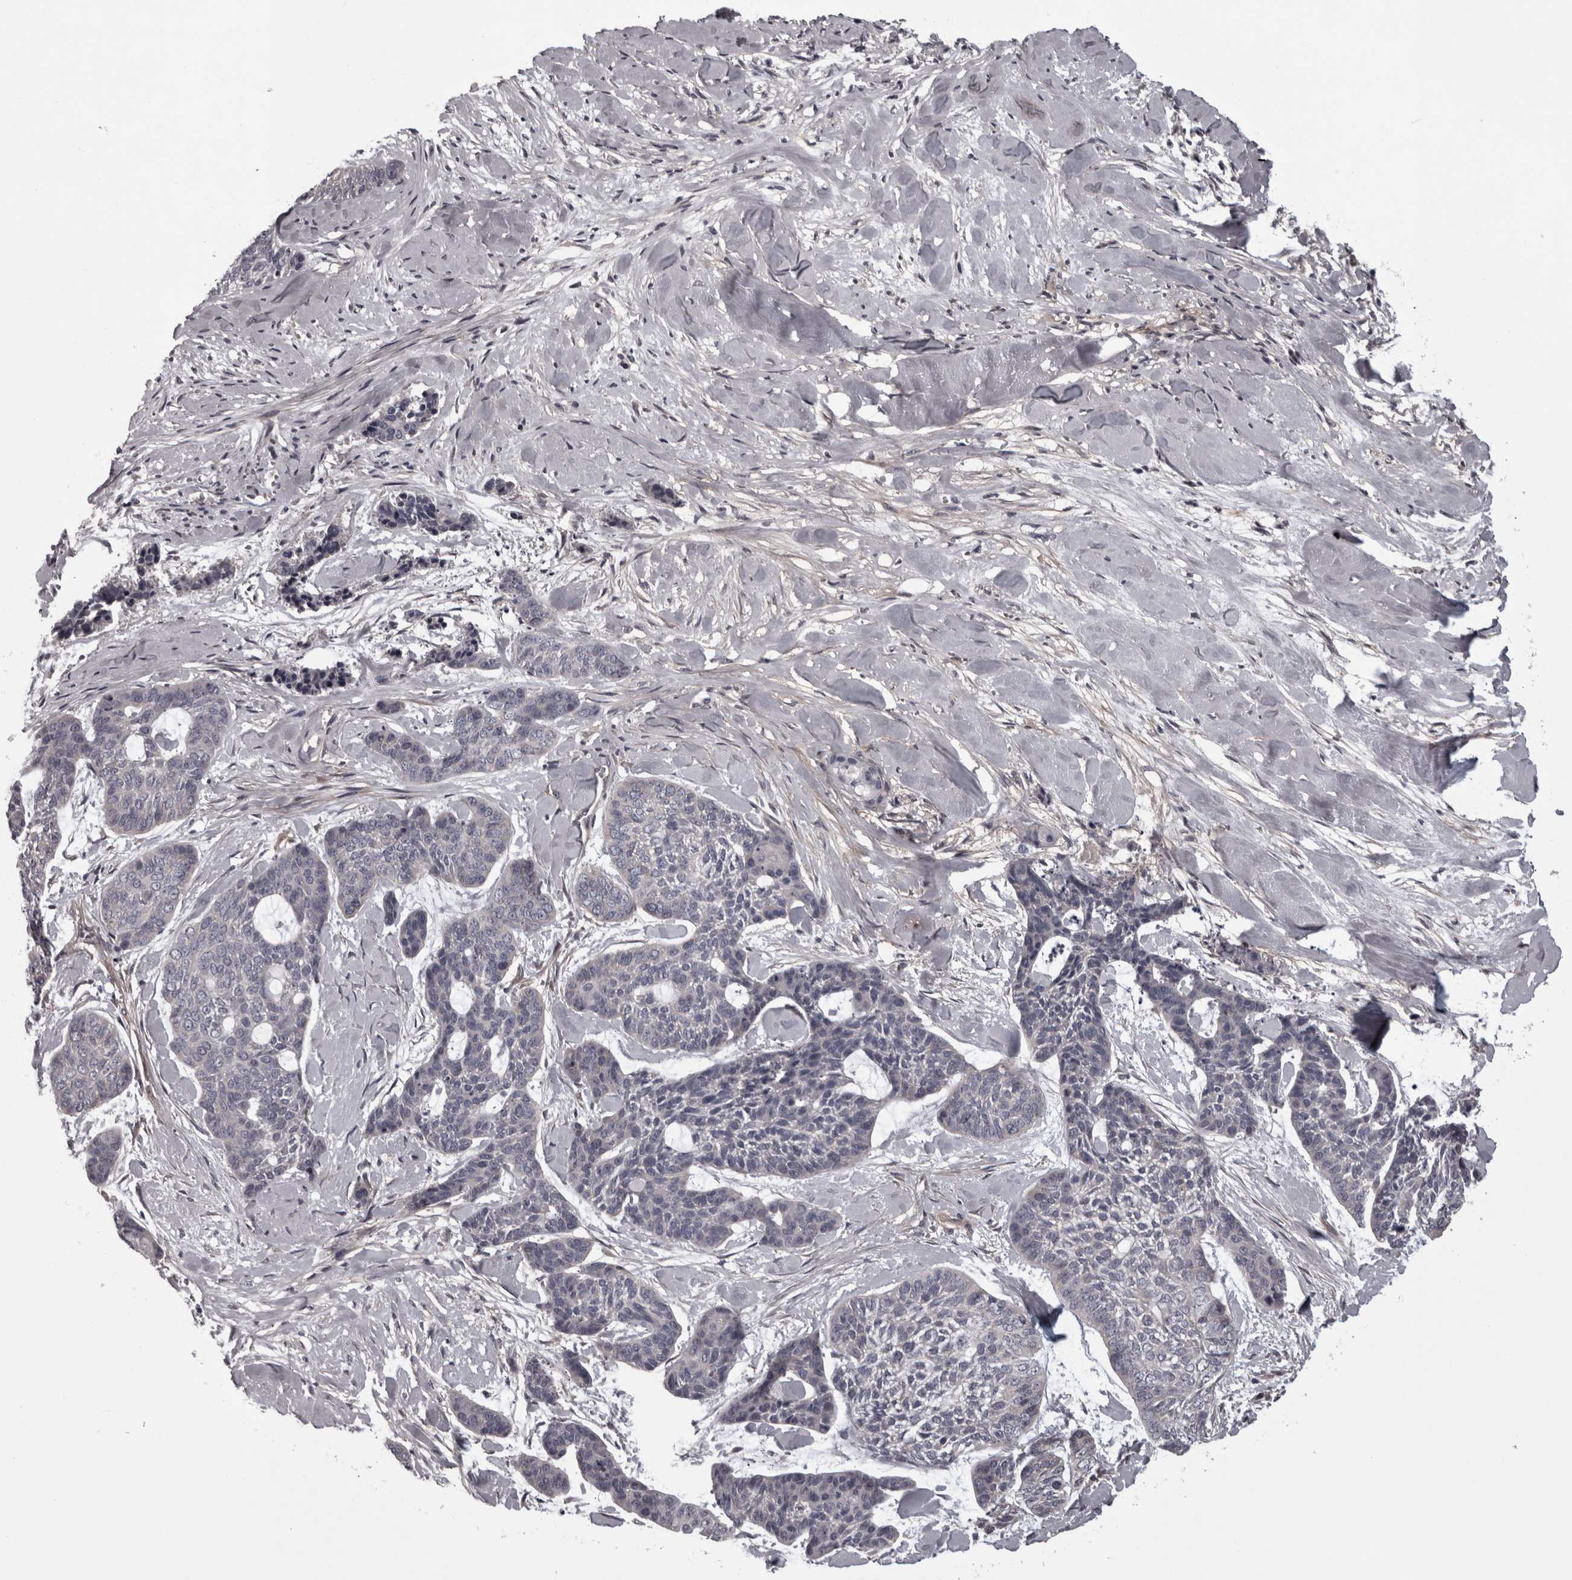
{"staining": {"intensity": "negative", "quantity": "none", "location": "none"}, "tissue": "skin cancer", "cell_type": "Tumor cells", "image_type": "cancer", "snomed": [{"axis": "morphology", "description": "Basal cell carcinoma"}, {"axis": "topography", "description": "Skin"}], "caption": "An immunohistochemistry histopathology image of skin cancer (basal cell carcinoma) is shown. There is no staining in tumor cells of skin cancer (basal cell carcinoma). The staining is performed using DAB (3,3'-diaminobenzidine) brown chromogen with nuclei counter-stained in using hematoxylin.", "gene": "RSU1", "patient": {"sex": "female", "age": 64}}